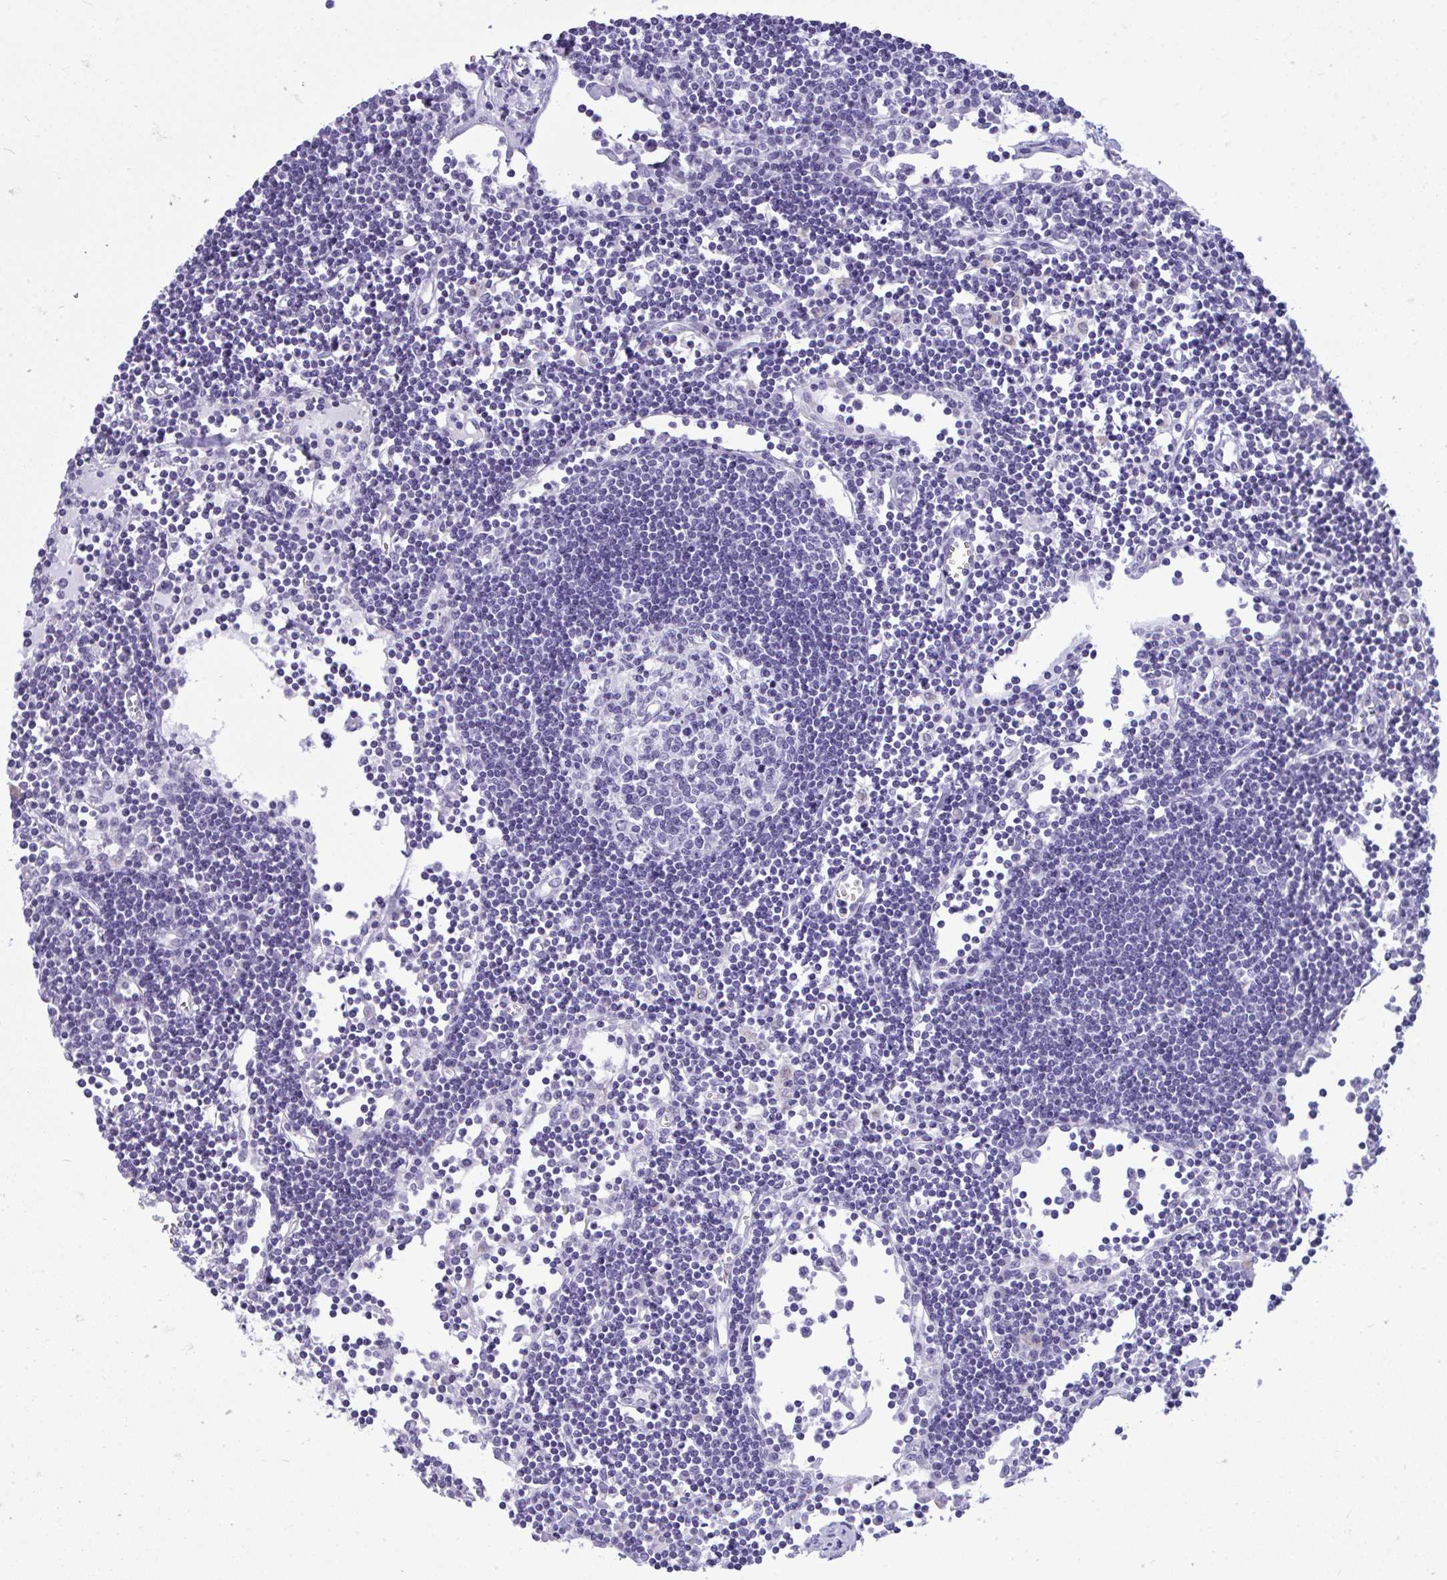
{"staining": {"intensity": "negative", "quantity": "none", "location": "none"}, "tissue": "lymph node", "cell_type": "Germinal center cells", "image_type": "normal", "snomed": [{"axis": "morphology", "description": "Normal tissue, NOS"}, {"axis": "topography", "description": "Lymph node"}], "caption": "This is a histopathology image of immunohistochemistry (IHC) staining of unremarkable lymph node, which shows no expression in germinal center cells. (DAB immunohistochemistry, high magnification).", "gene": "PRM2", "patient": {"sex": "female", "age": 65}}